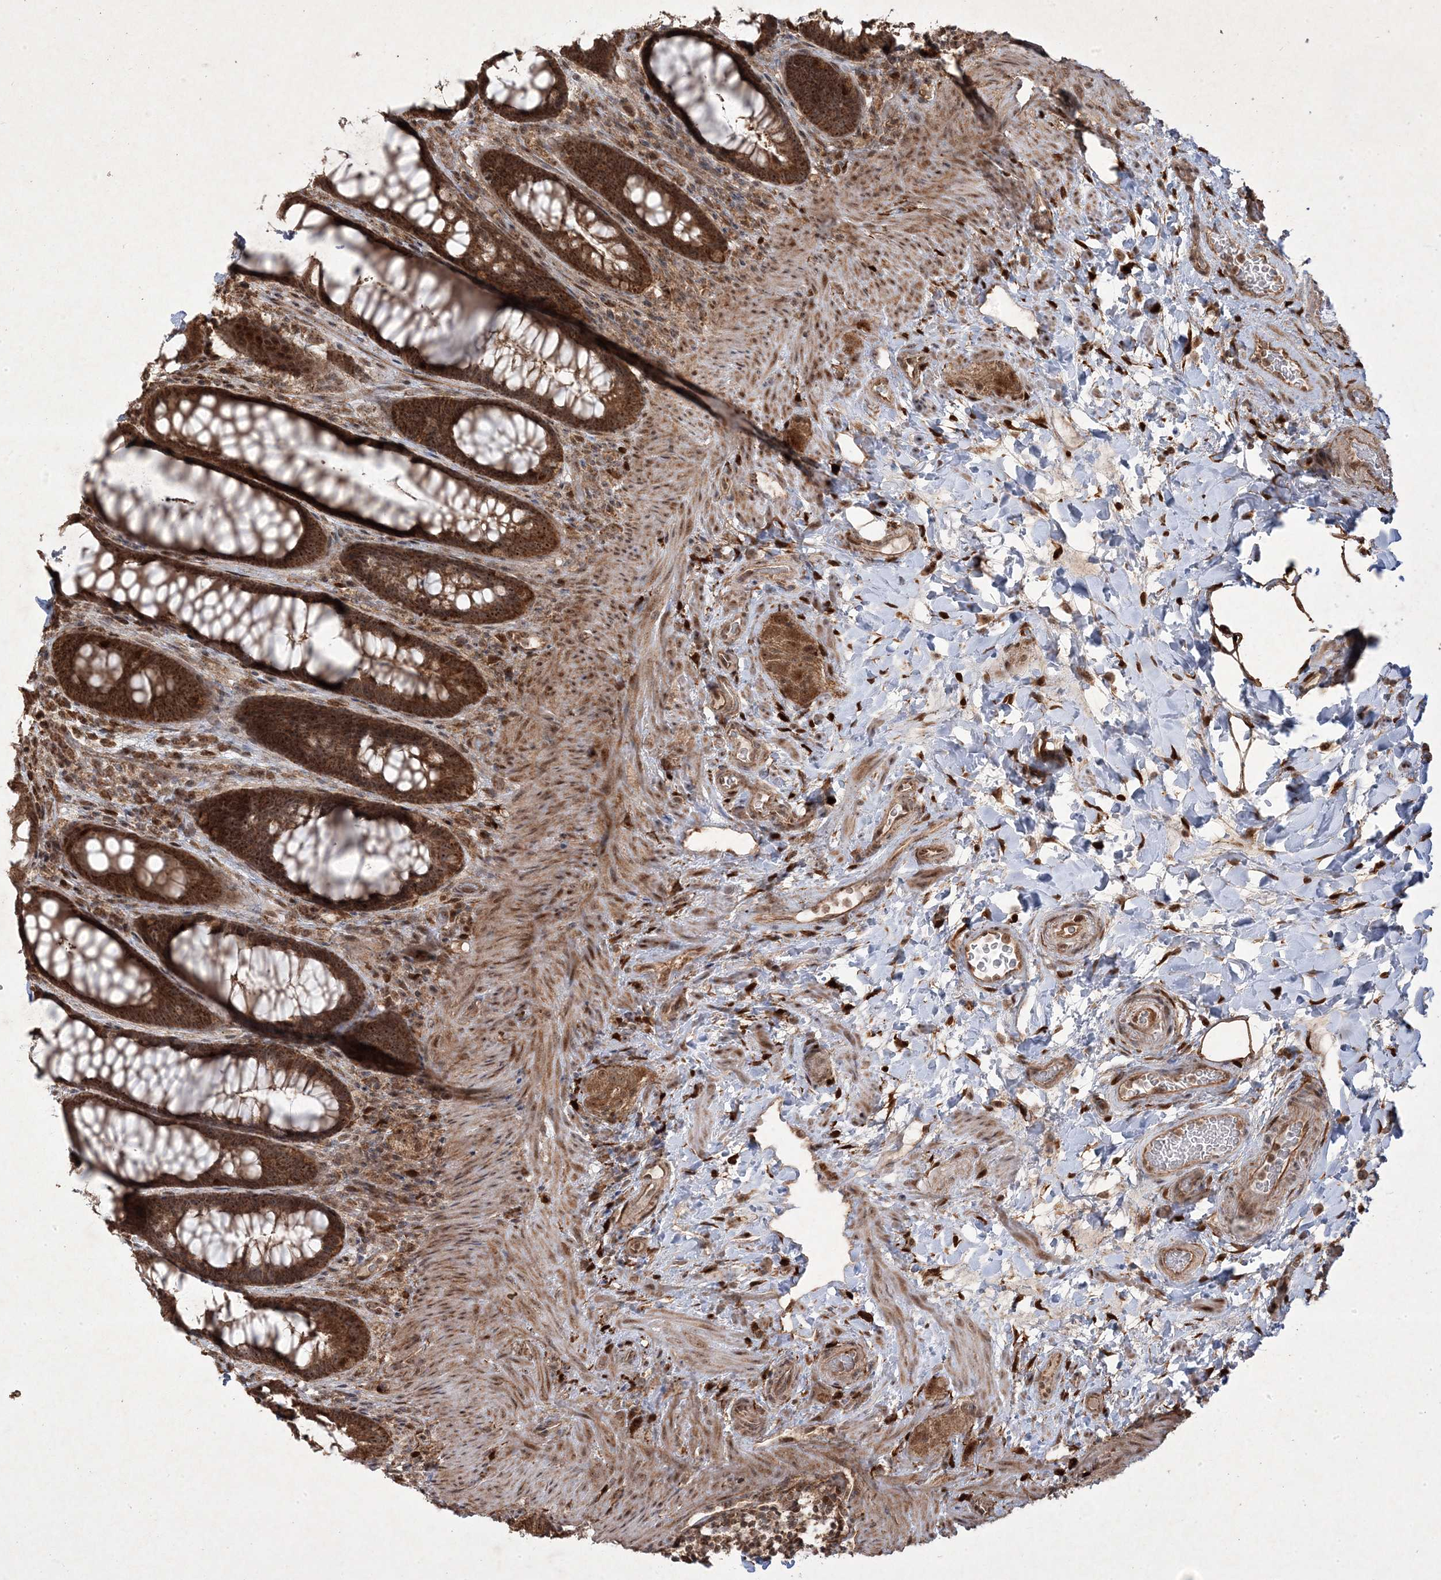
{"staining": {"intensity": "strong", "quantity": ">75%", "location": "cytoplasmic/membranous,nuclear"}, "tissue": "rectum", "cell_type": "Glandular cells", "image_type": "normal", "snomed": [{"axis": "morphology", "description": "Normal tissue, NOS"}, {"axis": "topography", "description": "Rectum"}], "caption": "The histopathology image demonstrates staining of benign rectum, revealing strong cytoplasmic/membranous,nuclear protein staining (brown color) within glandular cells.", "gene": "PLEKHM2", "patient": {"sex": "female", "age": 46}}